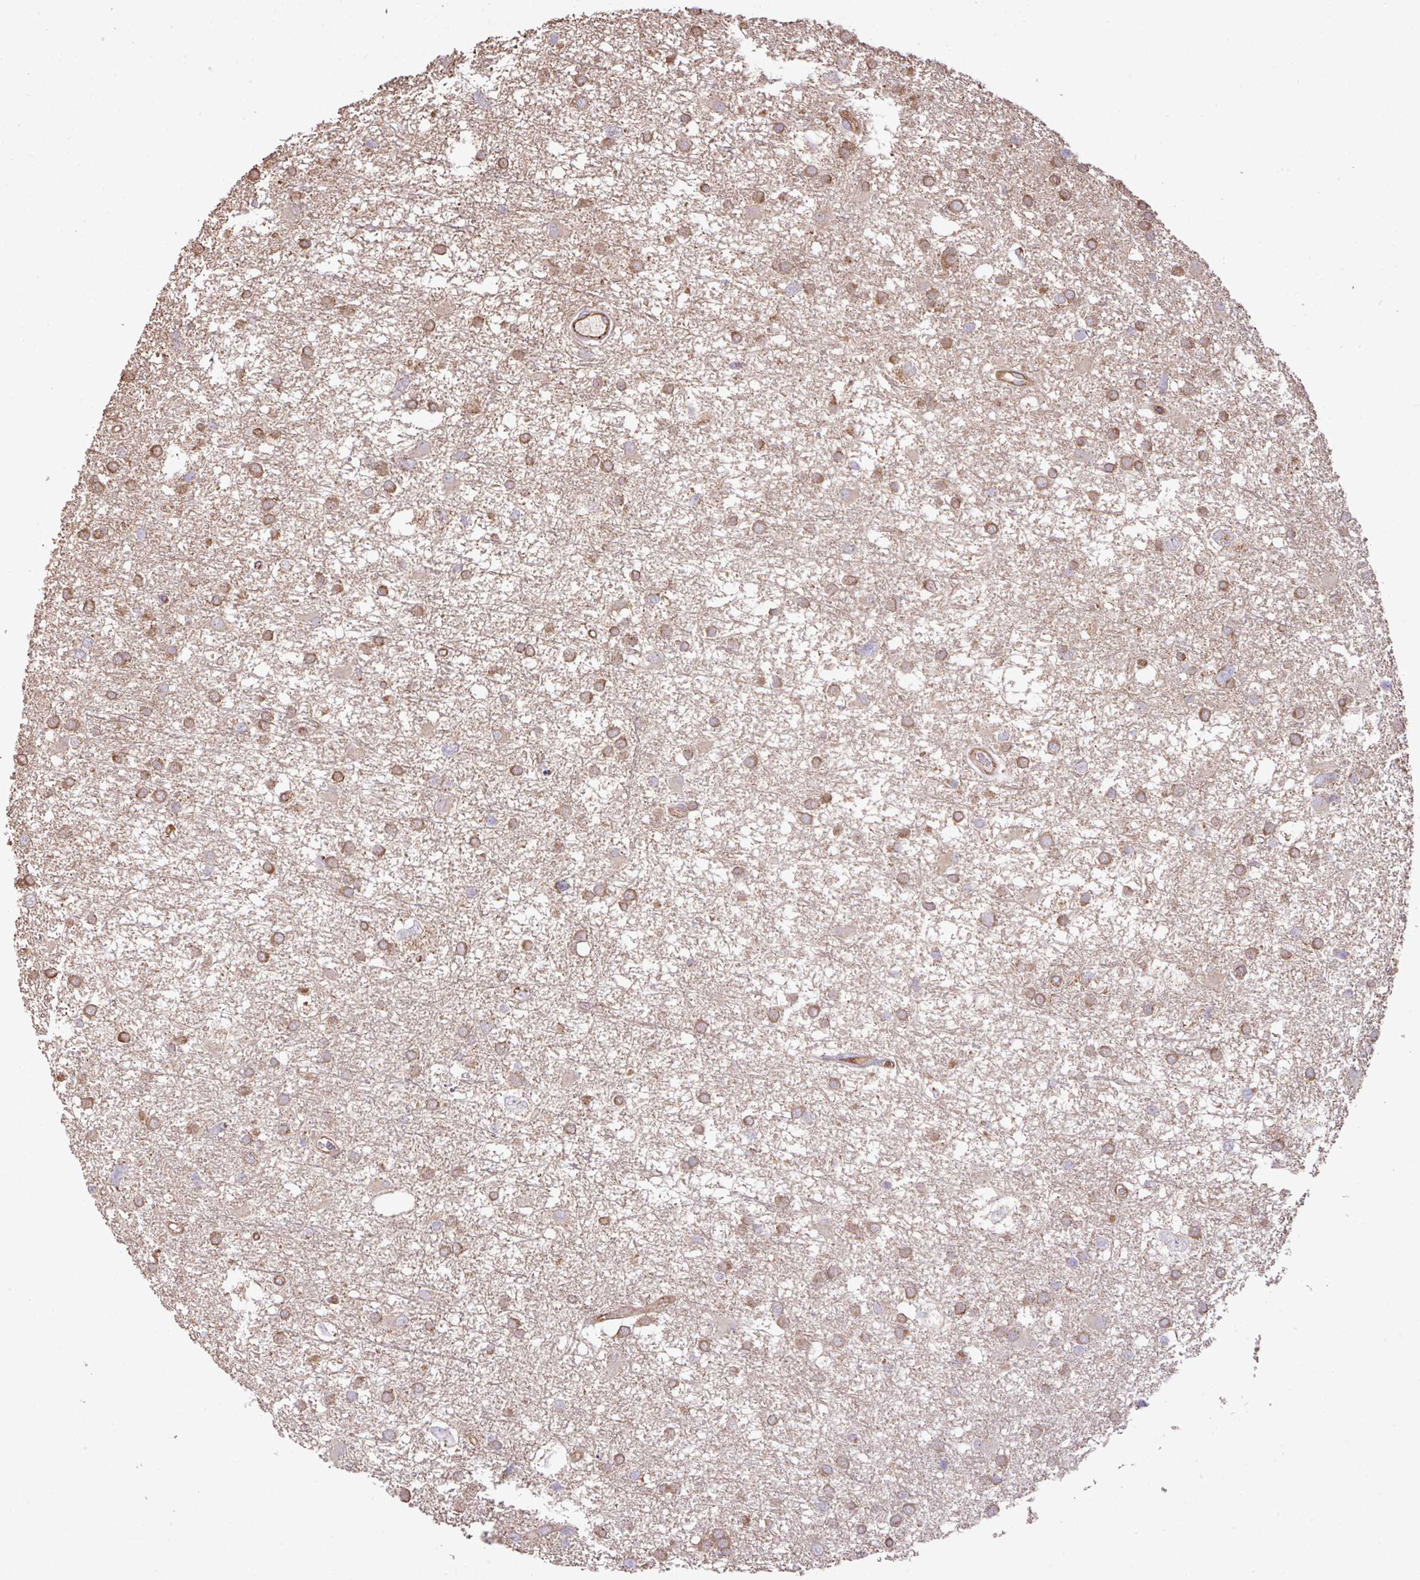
{"staining": {"intensity": "moderate", "quantity": ">75%", "location": "cytoplasmic/membranous"}, "tissue": "glioma", "cell_type": "Tumor cells", "image_type": "cancer", "snomed": [{"axis": "morphology", "description": "Glioma, malignant, High grade"}, {"axis": "topography", "description": "Brain"}], "caption": "Immunohistochemistry (IHC) staining of malignant glioma (high-grade), which reveals medium levels of moderate cytoplasmic/membranous positivity in approximately >75% of tumor cells indicating moderate cytoplasmic/membranous protein positivity. The staining was performed using DAB (brown) for protein detection and nuclei were counterstained in hematoxylin (blue).", "gene": "LRRC53", "patient": {"sex": "male", "age": 61}}